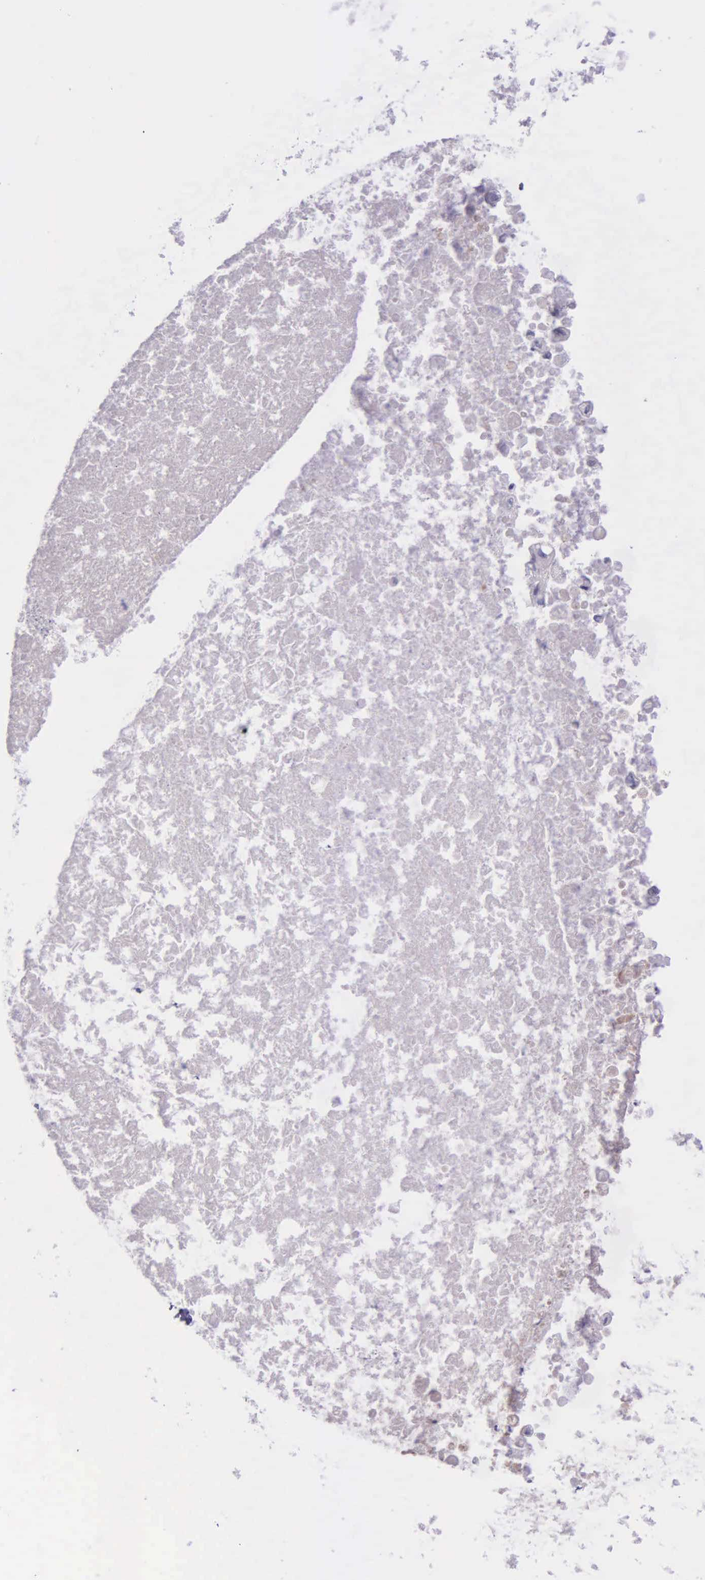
{"staining": {"intensity": "negative", "quantity": "none", "location": "none"}, "tissue": "ovarian cancer", "cell_type": "Tumor cells", "image_type": "cancer", "snomed": [{"axis": "morphology", "description": "Cystadenocarcinoma, mucinous, NOS"}, {"axis": "topography", "description": "Ovary"}], "caption": "High magnification brightfield microscopy of mucinous cystadenocarcinoma (ovarian) stained with DAB (3,3'-diaminobenzidine) (brown) and counterstained with hematoxylin (blue): tumor cells show no significant positivity.", "gene": "THSD7A", "patient": {"sex": "female", "age": 37}}